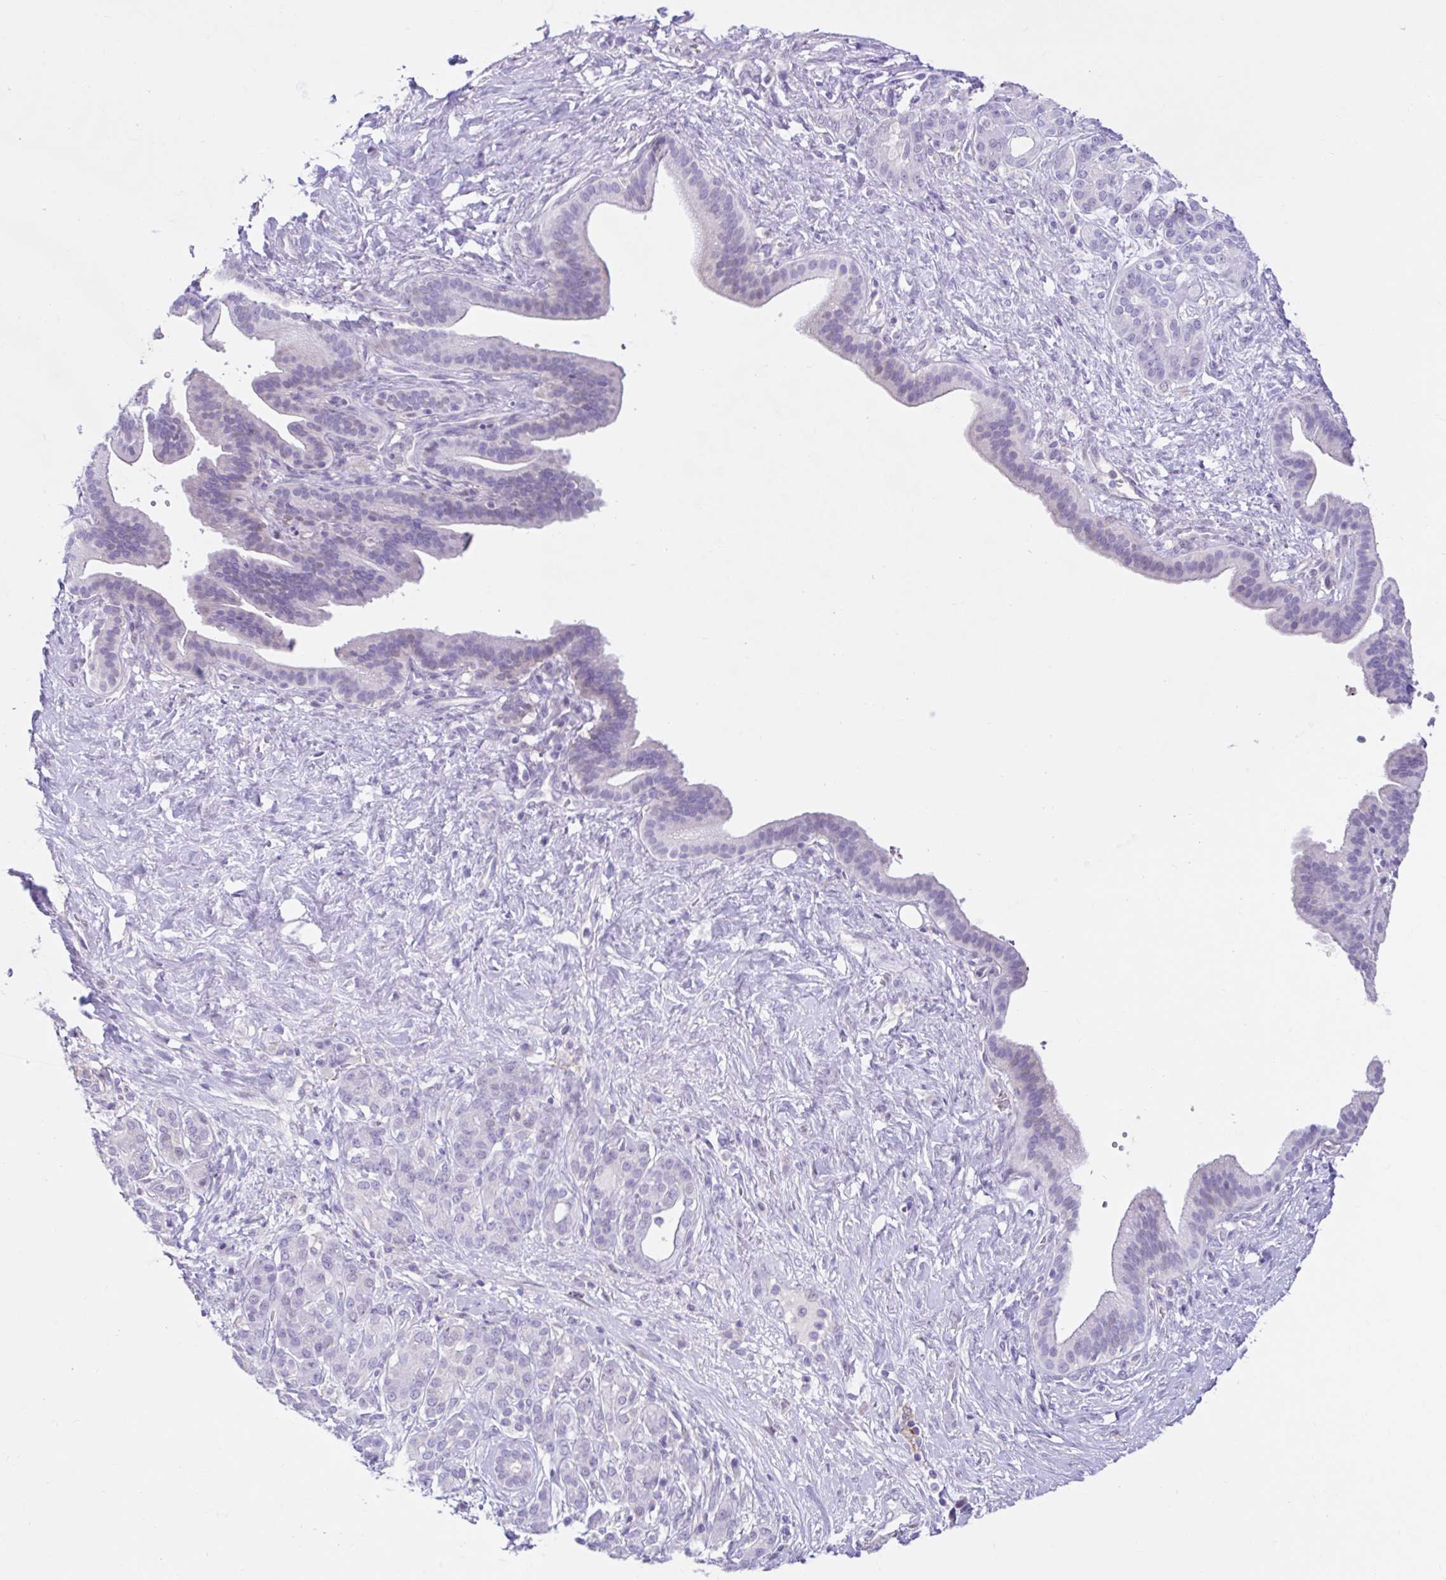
{"staining": {"intensity": "negative", "quantity": "none", "location": "none"}, "tissue": "pancreatic cancer", "cell_type": "Tumor cells", "image_type": "cancer", "snomed": [{"axis": "morphology", "description": "Adenocarcinoma, NOS"}, {"axis": "topography", "description": "Pancreas"}], "caption": "This is an IHC micrograph of adenocarcinoma (pancreatic). There is no expression in tumor cells.", "gene": "NHLH2", "patient": {"sex": "male", "age": 44}}